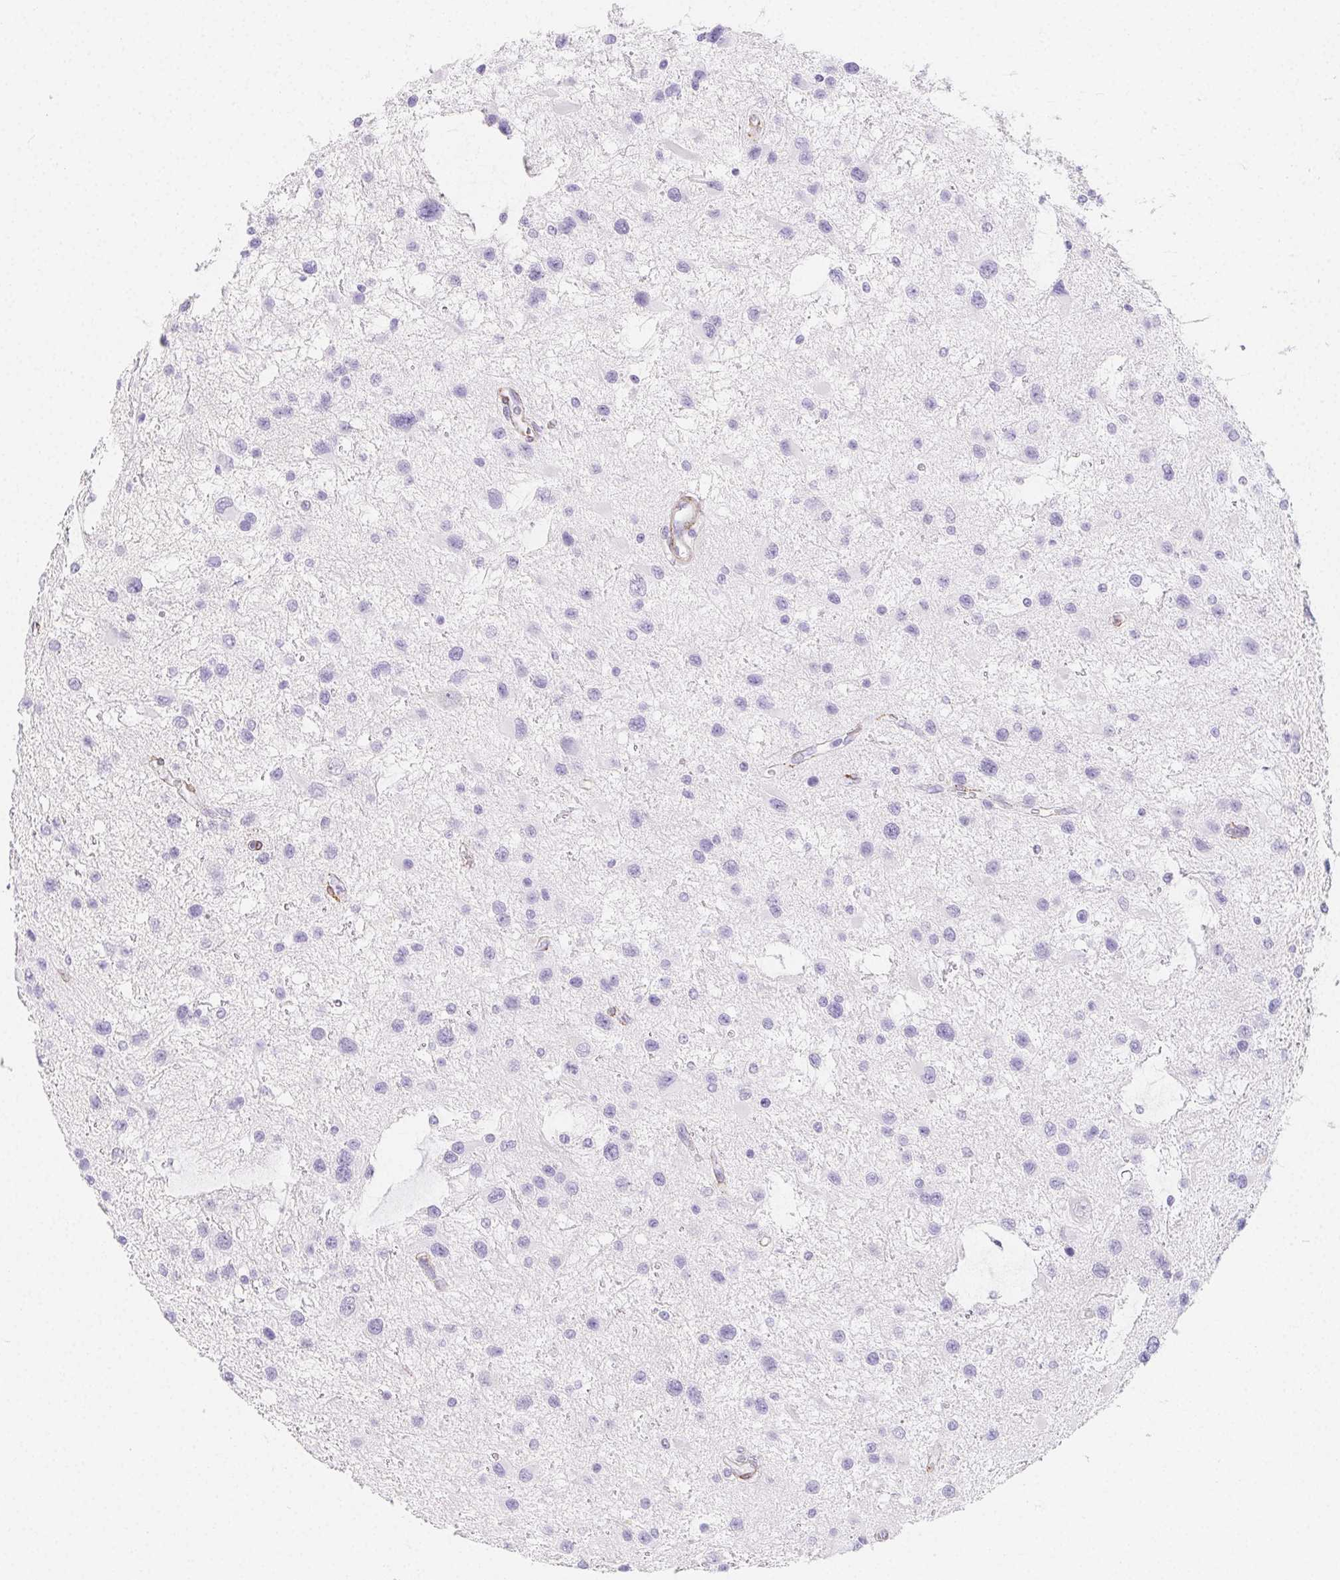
{"staining": {"intensity": "negative", "quantity": "none", "location": "none"}, "tissue": "glioma", "cell_type": "Tumor cells", "image_type": "cancer", "snomed": [{"axis": "morphology", "description": "Glioma, malignant, Low grade"}, {"axis": "topography", "description": "Brain"}], "caption": "DAB immunohistochemical staining of glioma displays no significant positivity in tumor cells.", "gene": "HRC", "patient": {"sex": "female", "age": 32}}